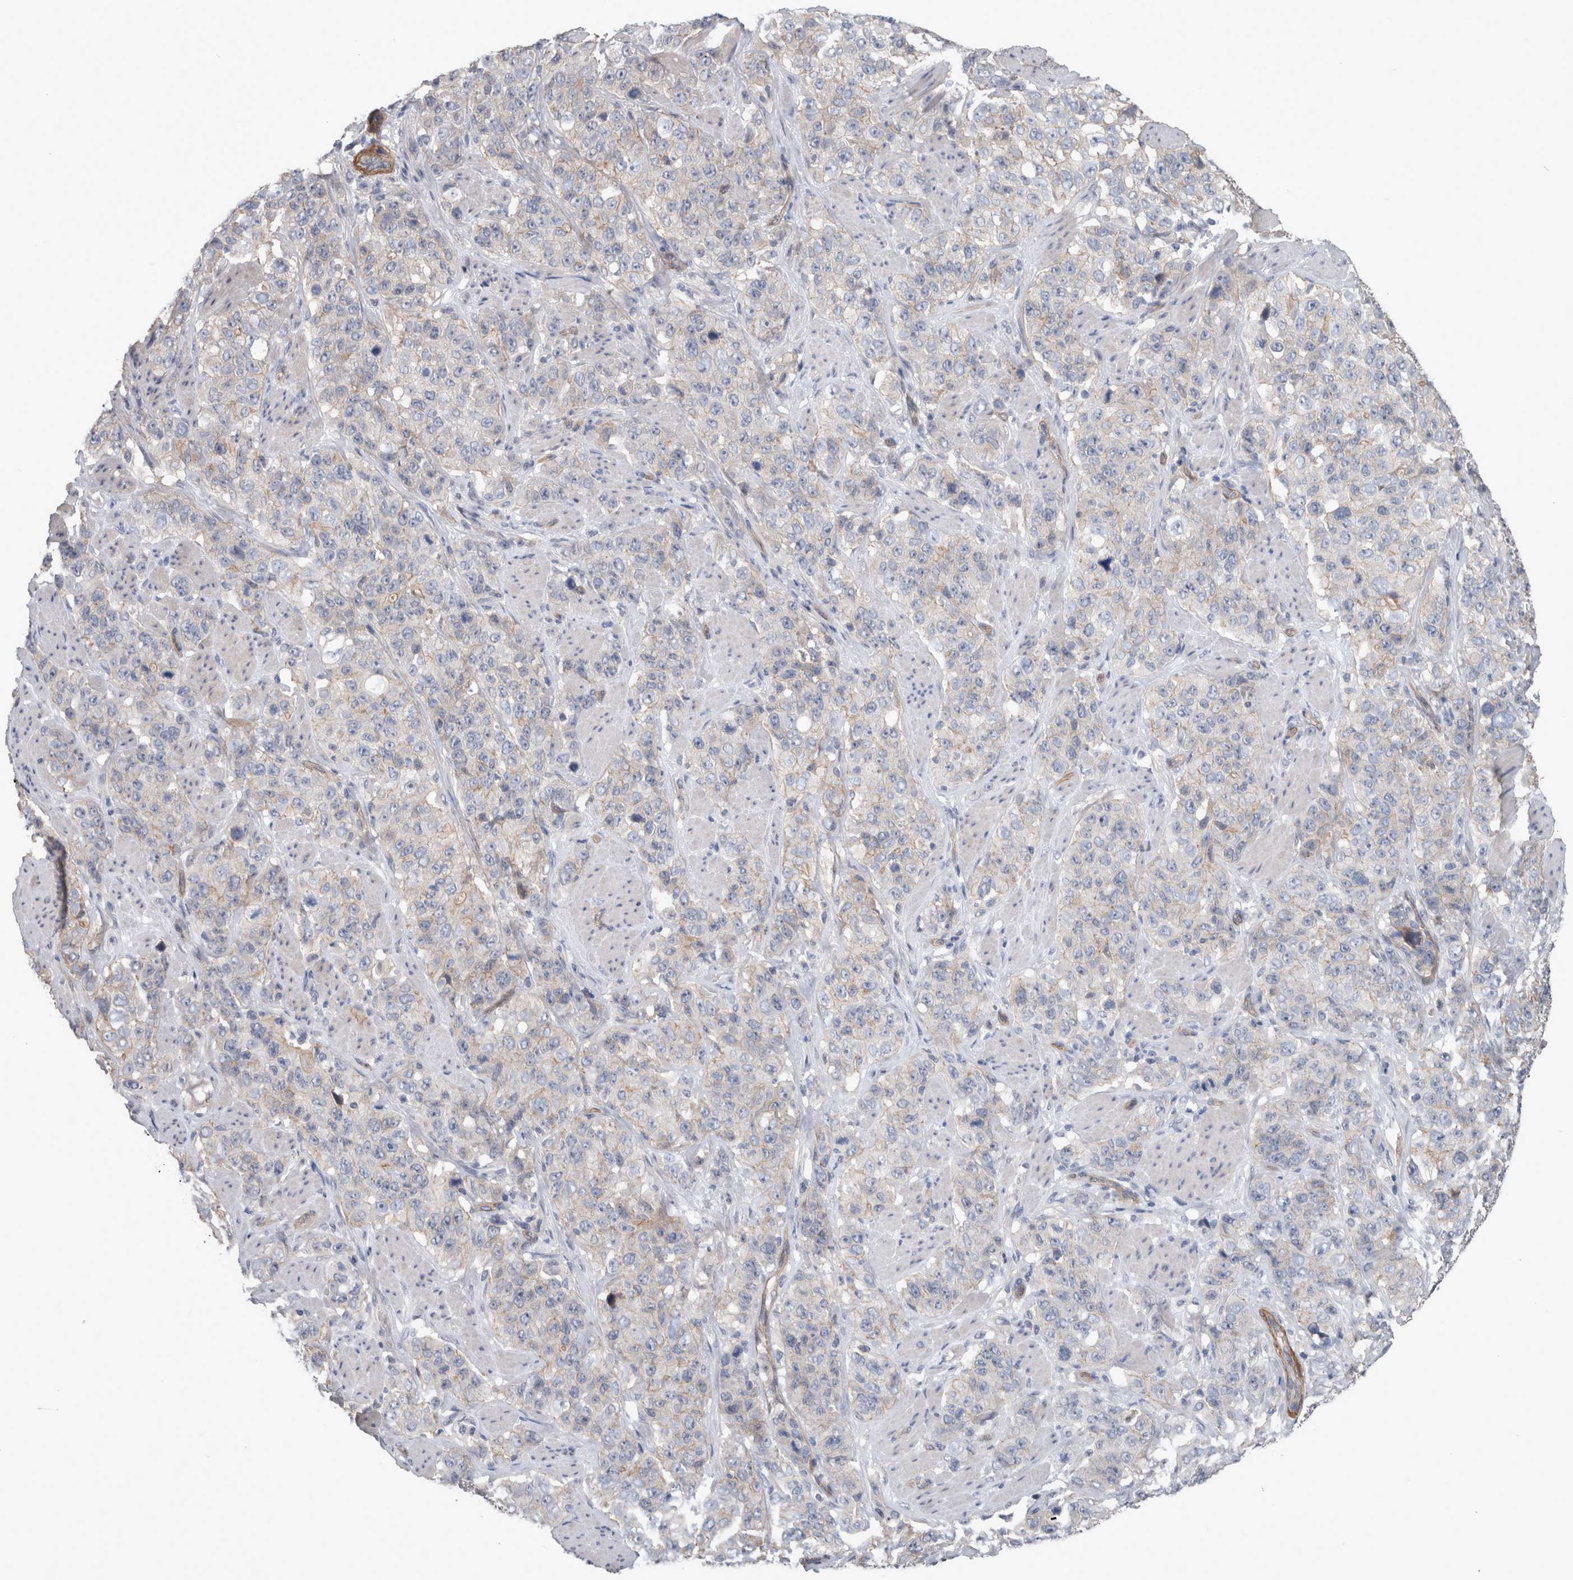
{"staining": {"intensity": "negative", "quantity": "none", "location": "none"}, "tissue": "stomach cancer", "cell_type": "Tumor cells", "image_type": "cancer", "snomed": [{"axis": "morphology", "description": "Adenocarcinoma, NOS"}, {"axis": "topography", "description": "Stomach"}], "caption": "This is a micrograph of IHC staining of stomach cancer, which shows no positivity in tumor cells.", "gene": "BCAM", "patient": {"sex": "male", "age": 48}}